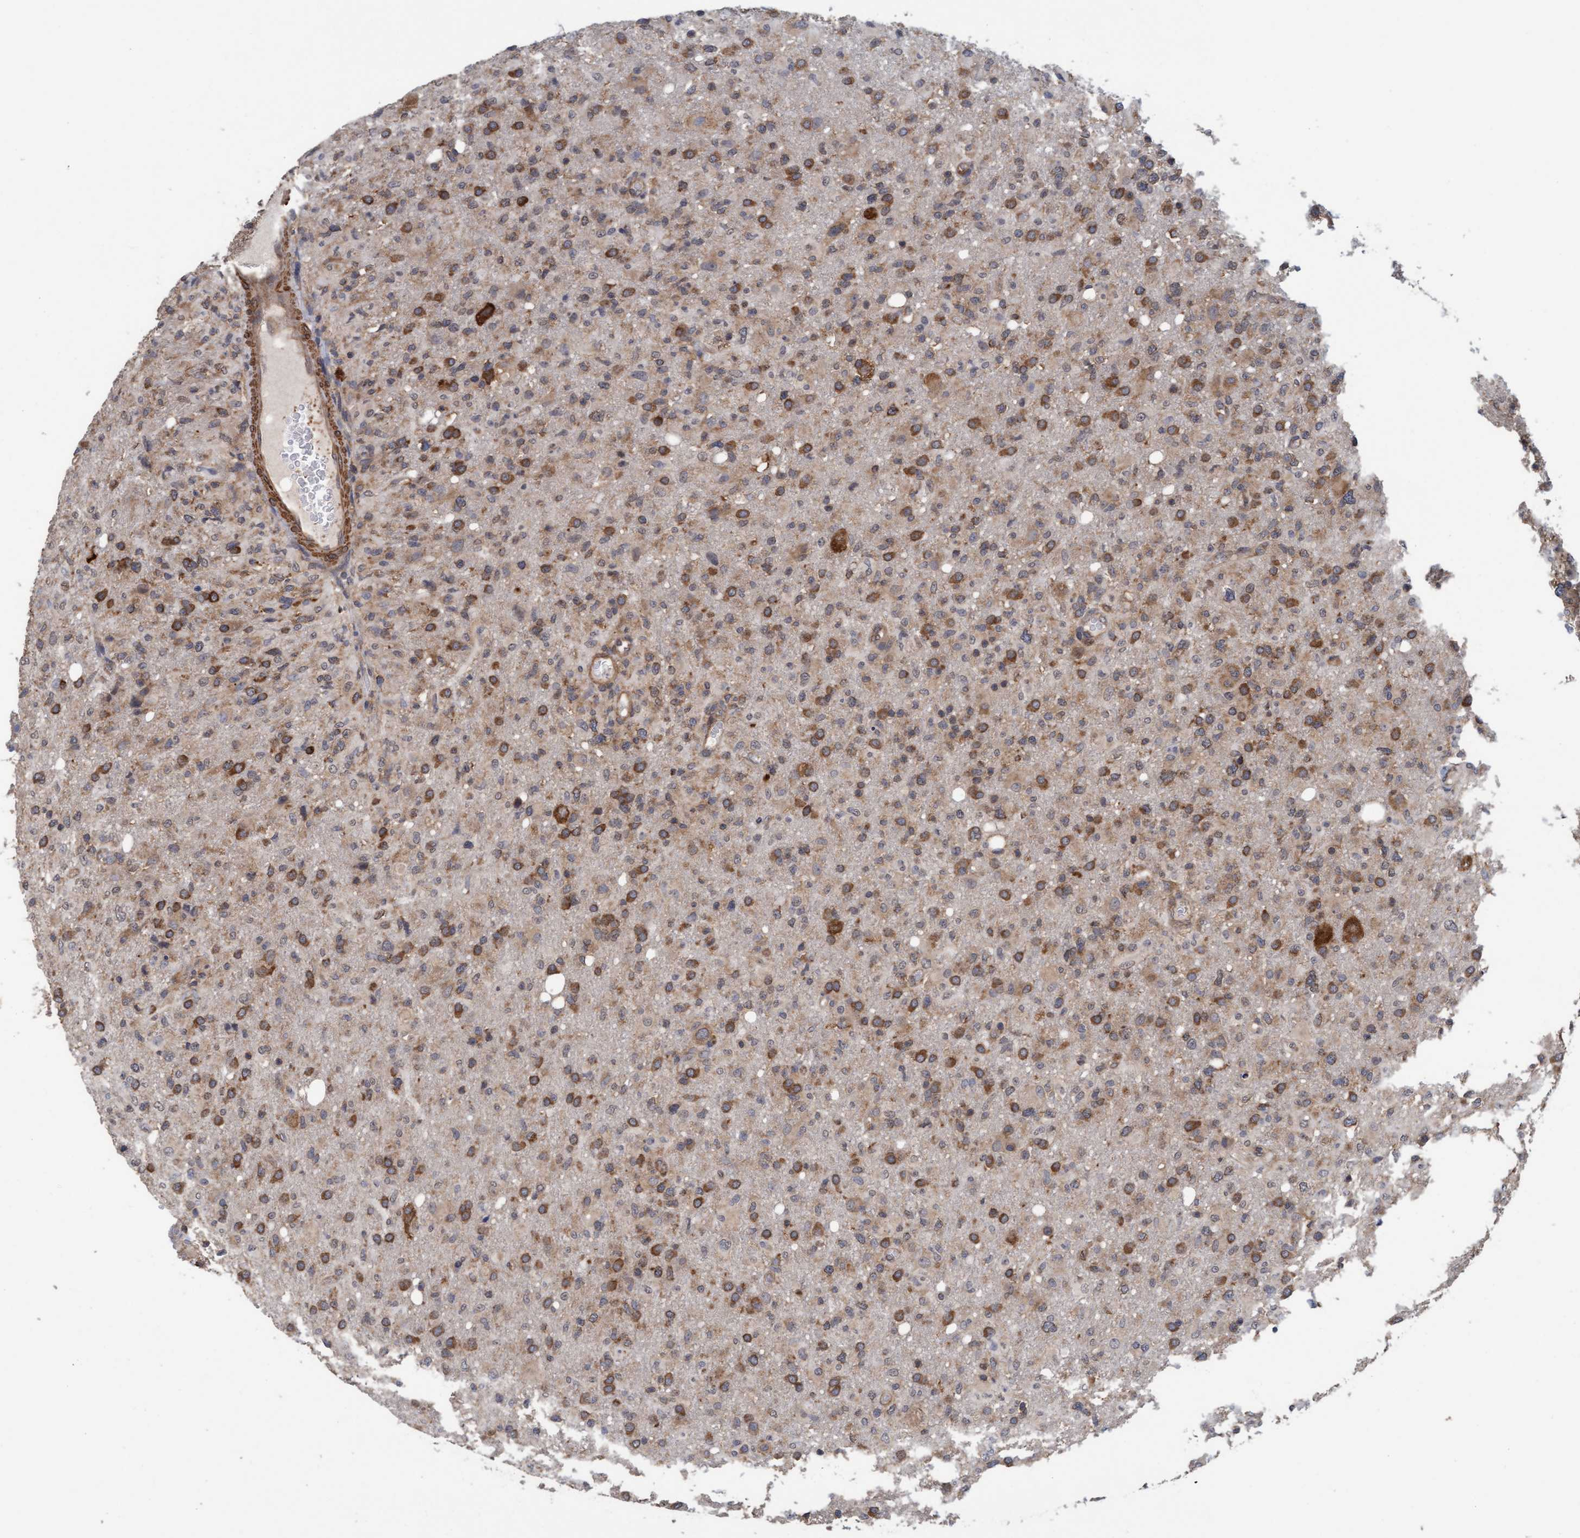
{"staining": {"intensity": "moderate", "quantity": ">75%", "location": "cytoplasmic/membranous"}, "tissue": "glioma", "cell_type": "Tumor cells", "image_type": "cancer", "snomed": [{"axis": "morphology", "description": "Glioma, malignant, High grade"}, {"axis": "topography", "description": "Brain"}], "caption": "Glioma stained with immunohistochemistry displays moderate cytoplasmic/membranous expression in approximately >75% of tumor cells.", "gene": "FXR2", "patient": {"sex": "female", "age": 57}}